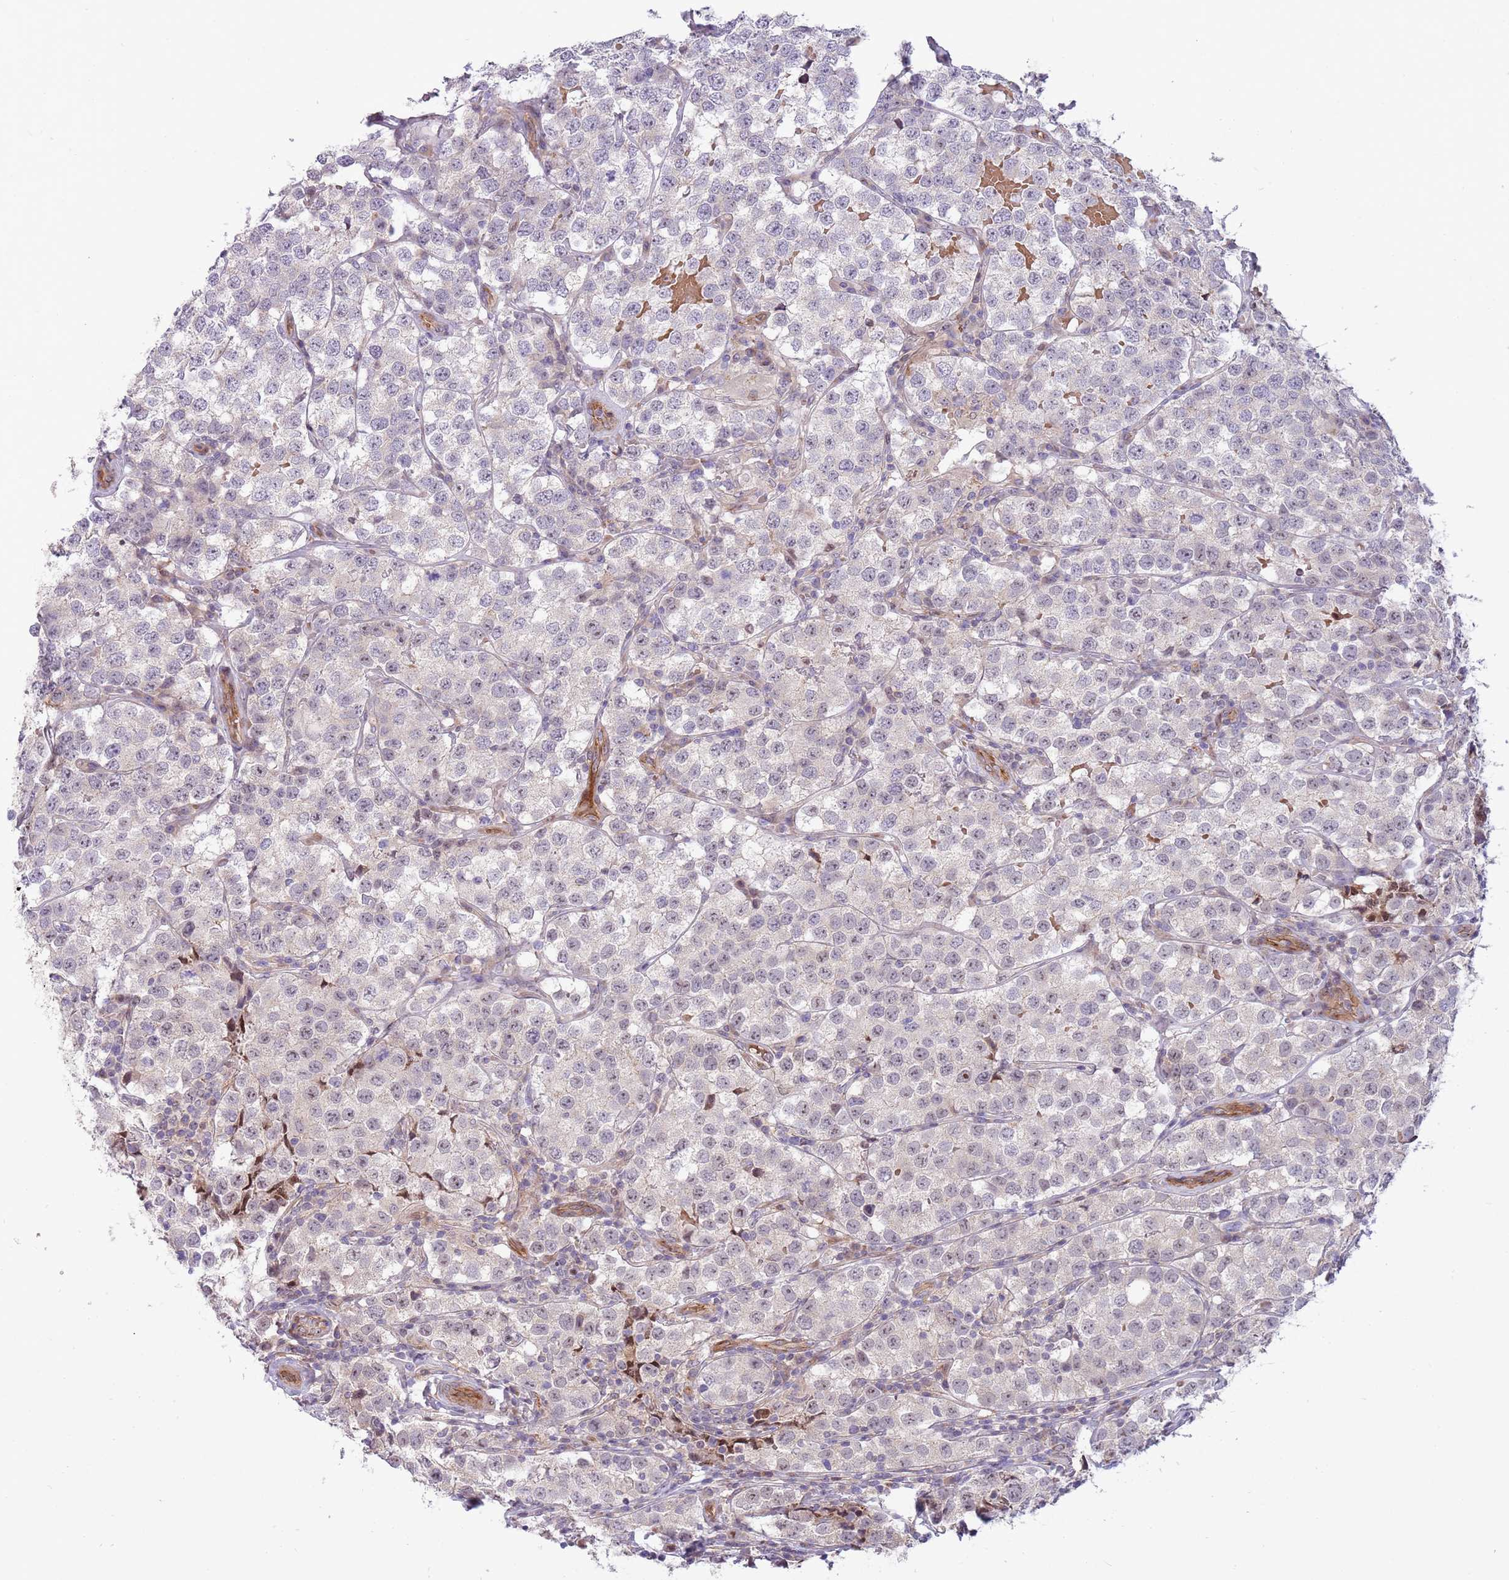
{"staining": {"intensity": "negative", "quantity": "none", "location": "none"}, "tissue": "testis cancer", "cell_type": "Tumor cells", "image_type": "cancer", "snomed": [{"axis": "morphology", "description": "Seminoma, NOS"}, {"axis": "topography", "description": "Testis"}], "caption": "The photomicrograph displays no staining of tumor cells in seminoma (testis).", "gene": "ITGB6", "patient": {"sex": "male", "age": 34}}